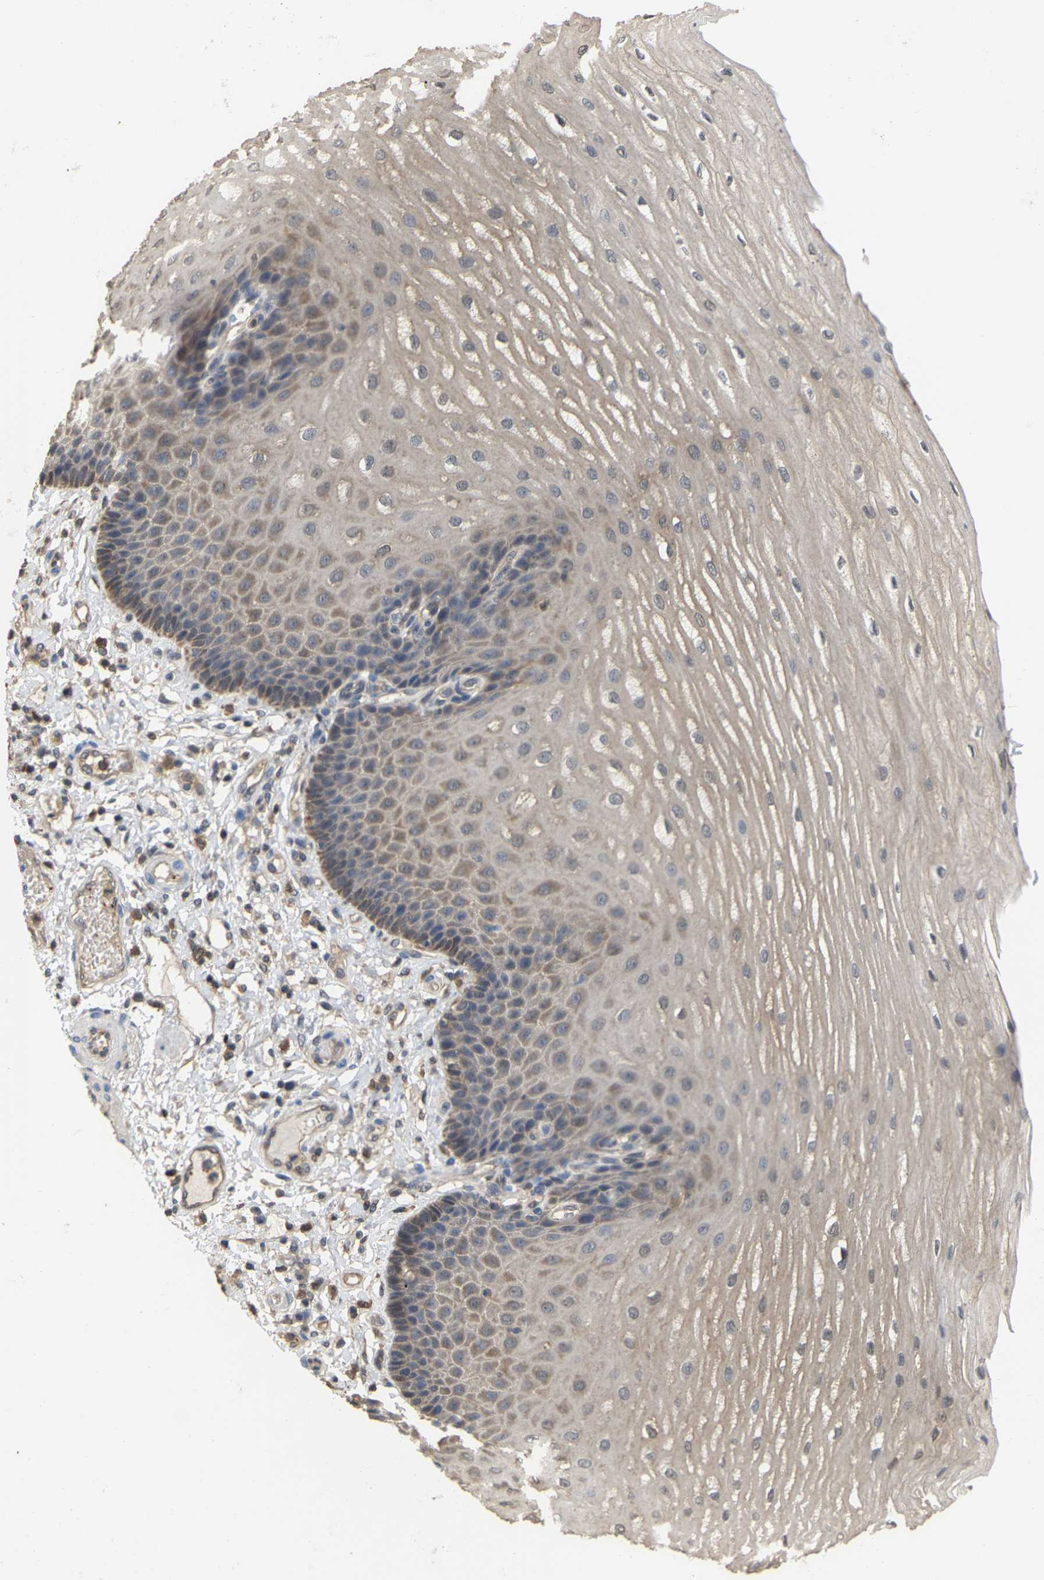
{"staining": {"intensity": "weak", "quantity": ">75%", "location": "cytoplasmic/membranous"}, "tissue": "esophagus", "cell_type": "Squamous epithelial cells", "image_type": "normal", "snomed": [{"axis": "morphology", "description": "Normal tissue, NOS"}, {"axis": "topography", "description": "Esophagus"}], "caption": "Immunohistochemical staining of benign human esophagus exhibits >75% levels of weak cytoplasmic/membranous protein positivity in approximately >75% of squamous epithelial cells.", "gene": "MTPN", "patient": {"sex": "male", "age": 54}}